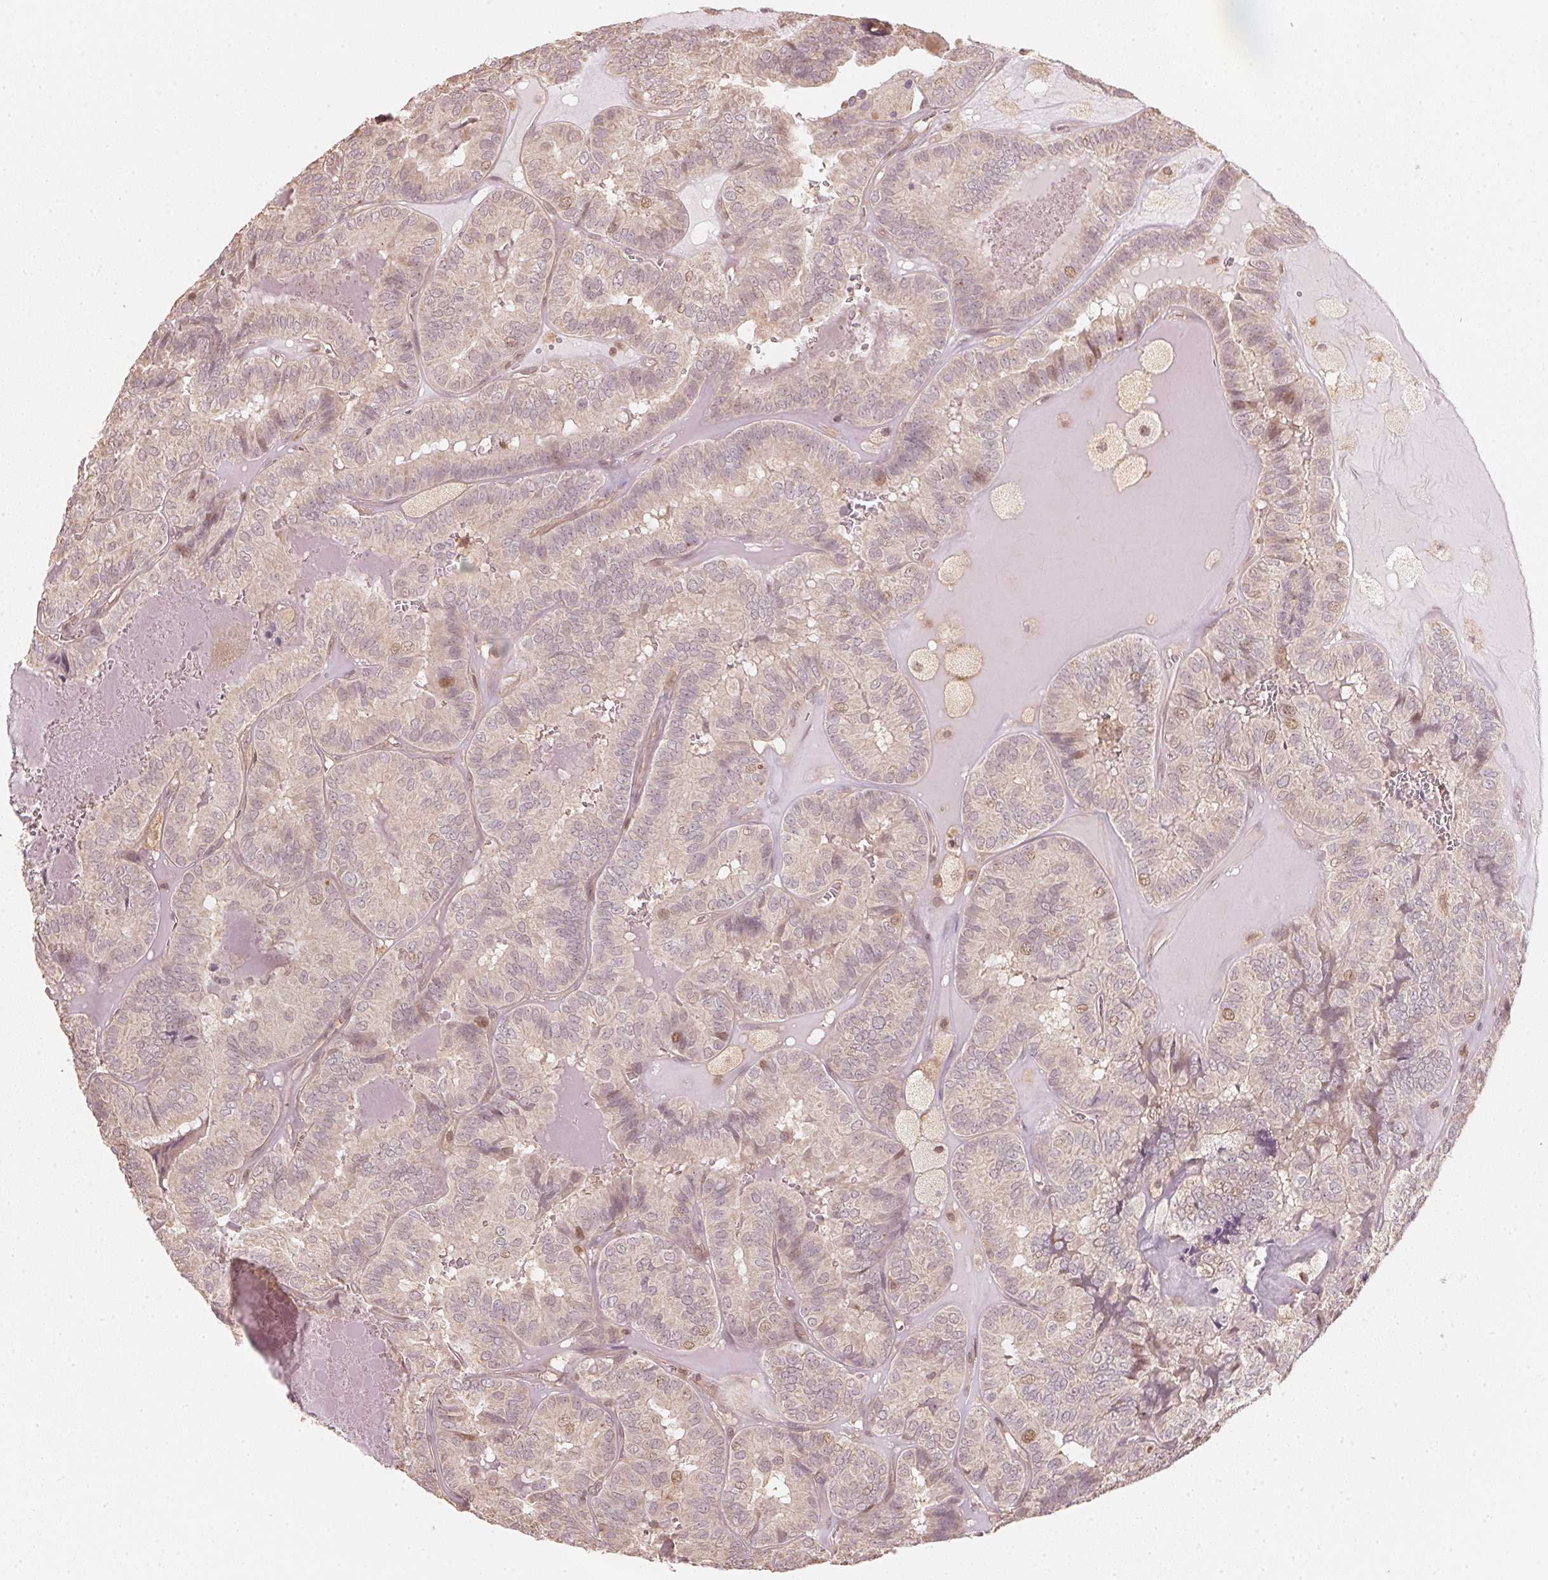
{"staining": {"intensity": "weak", "quantity": "<25%", "location": "nuclear"}, "tissue": "thyroid cancer", "cell_type": "Tumor cells", "image_type": "cancer", "snomed": [{"axis": "morphology", "description": "Papillary adenocarcinoma, NOS"}, {"axis": "topography", "description": "Thyroid gland"}], "caption": "Papillary adenocarcinoma (thyroid) was stained to show a protein in brown. There is no significant positivity in tumor cells. (DAB IHC visualized using brightfield microscopy, high magnification).", "gene": "UBE2L3", "patient": {"sex": "female", "age": 75}}